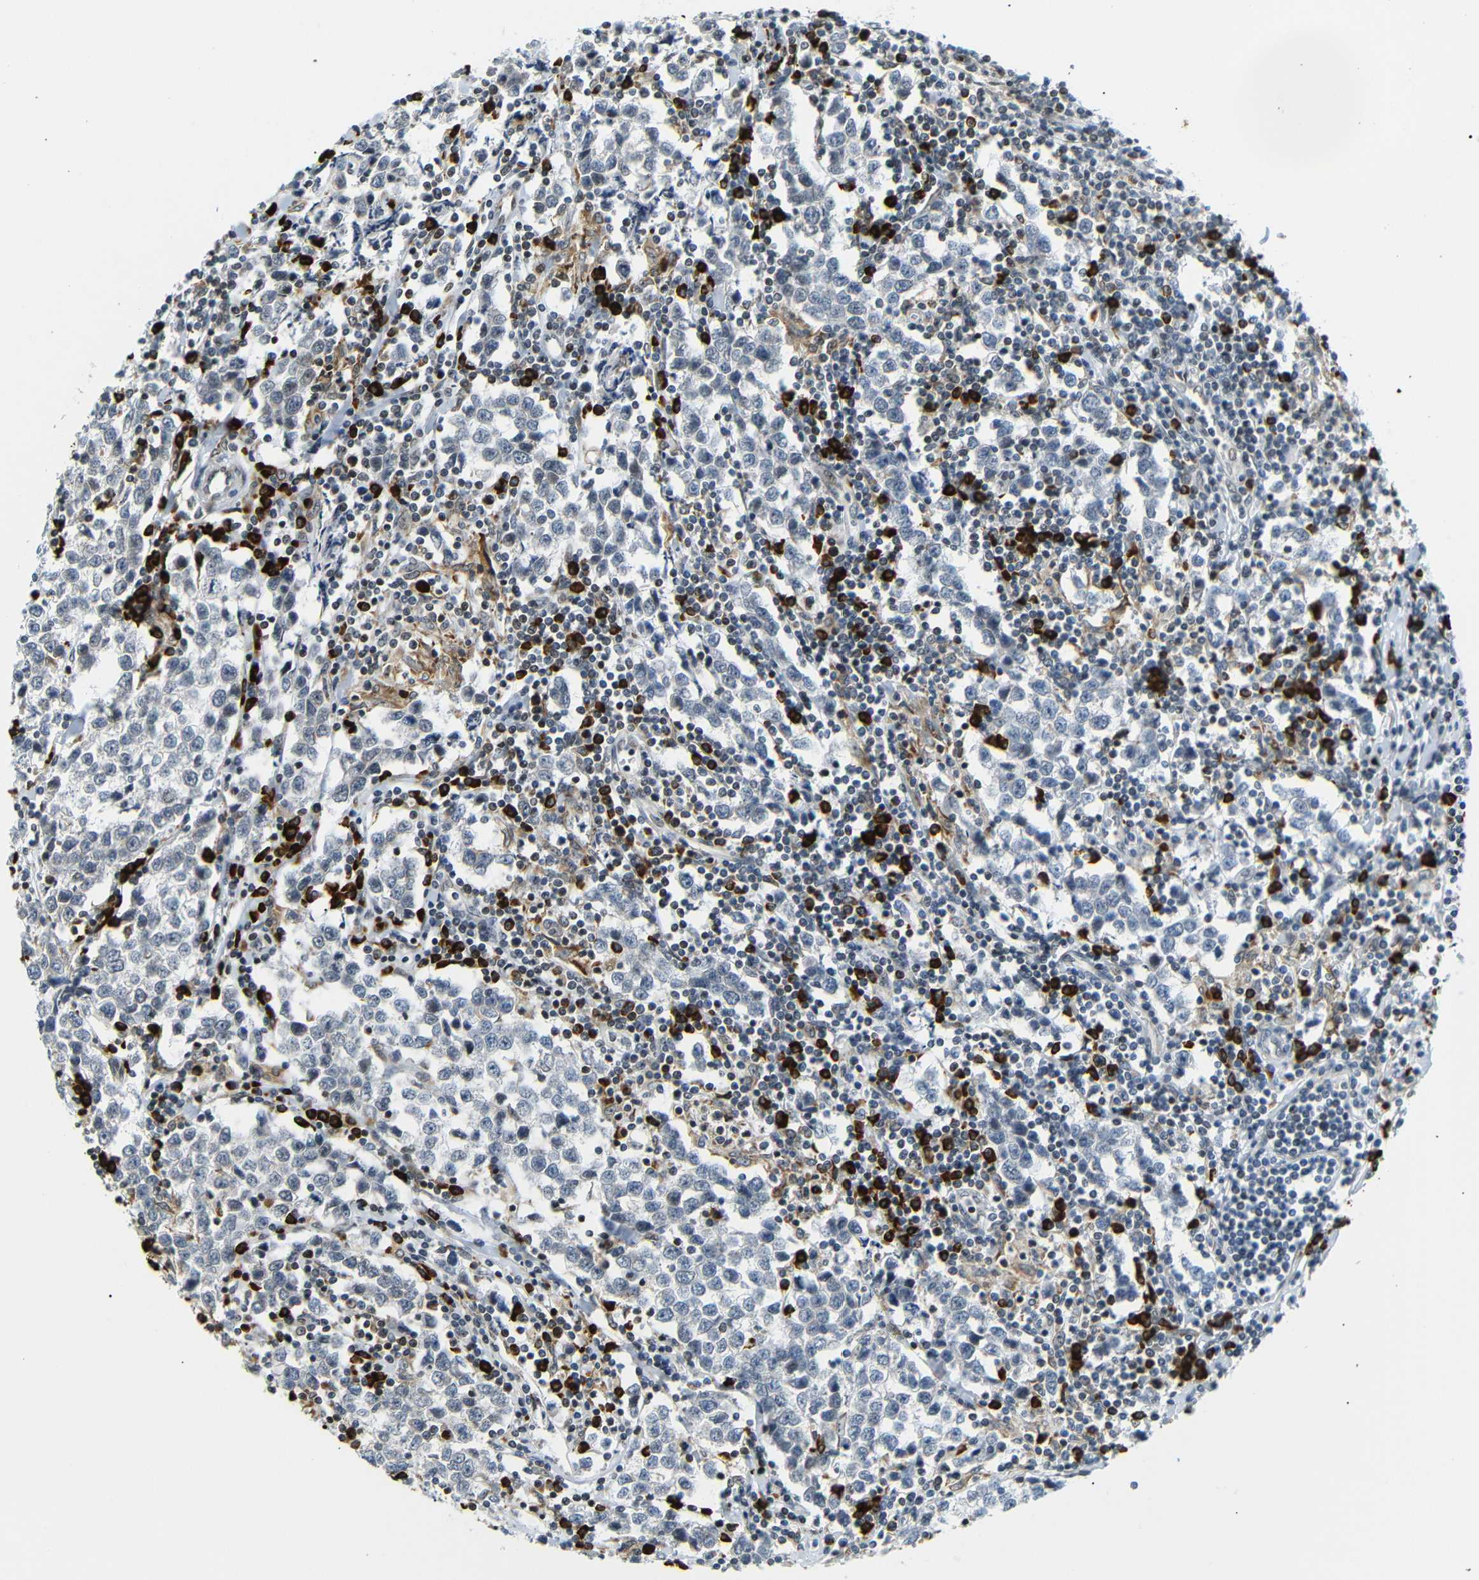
{"staining": {"intensity": "negative", "quantity": "none", "location": "none"}, "tissue": "testis cancer", "cell_type": "Tumor cells", "image_type": "cancer", "snomed": [{"axis": "morphology", "description": "Seminoma, NOS"}, {"axis": "morphology", "description": "Carcinoma, Embryonal, NOS"}, {"axis": "topography", "description": "Testis"}], "caption": "Tumor cells are negative for protein expression in human testis seminoma.", "gene": "SPCS2", "patient": {"sex": "male", "age": 36}}